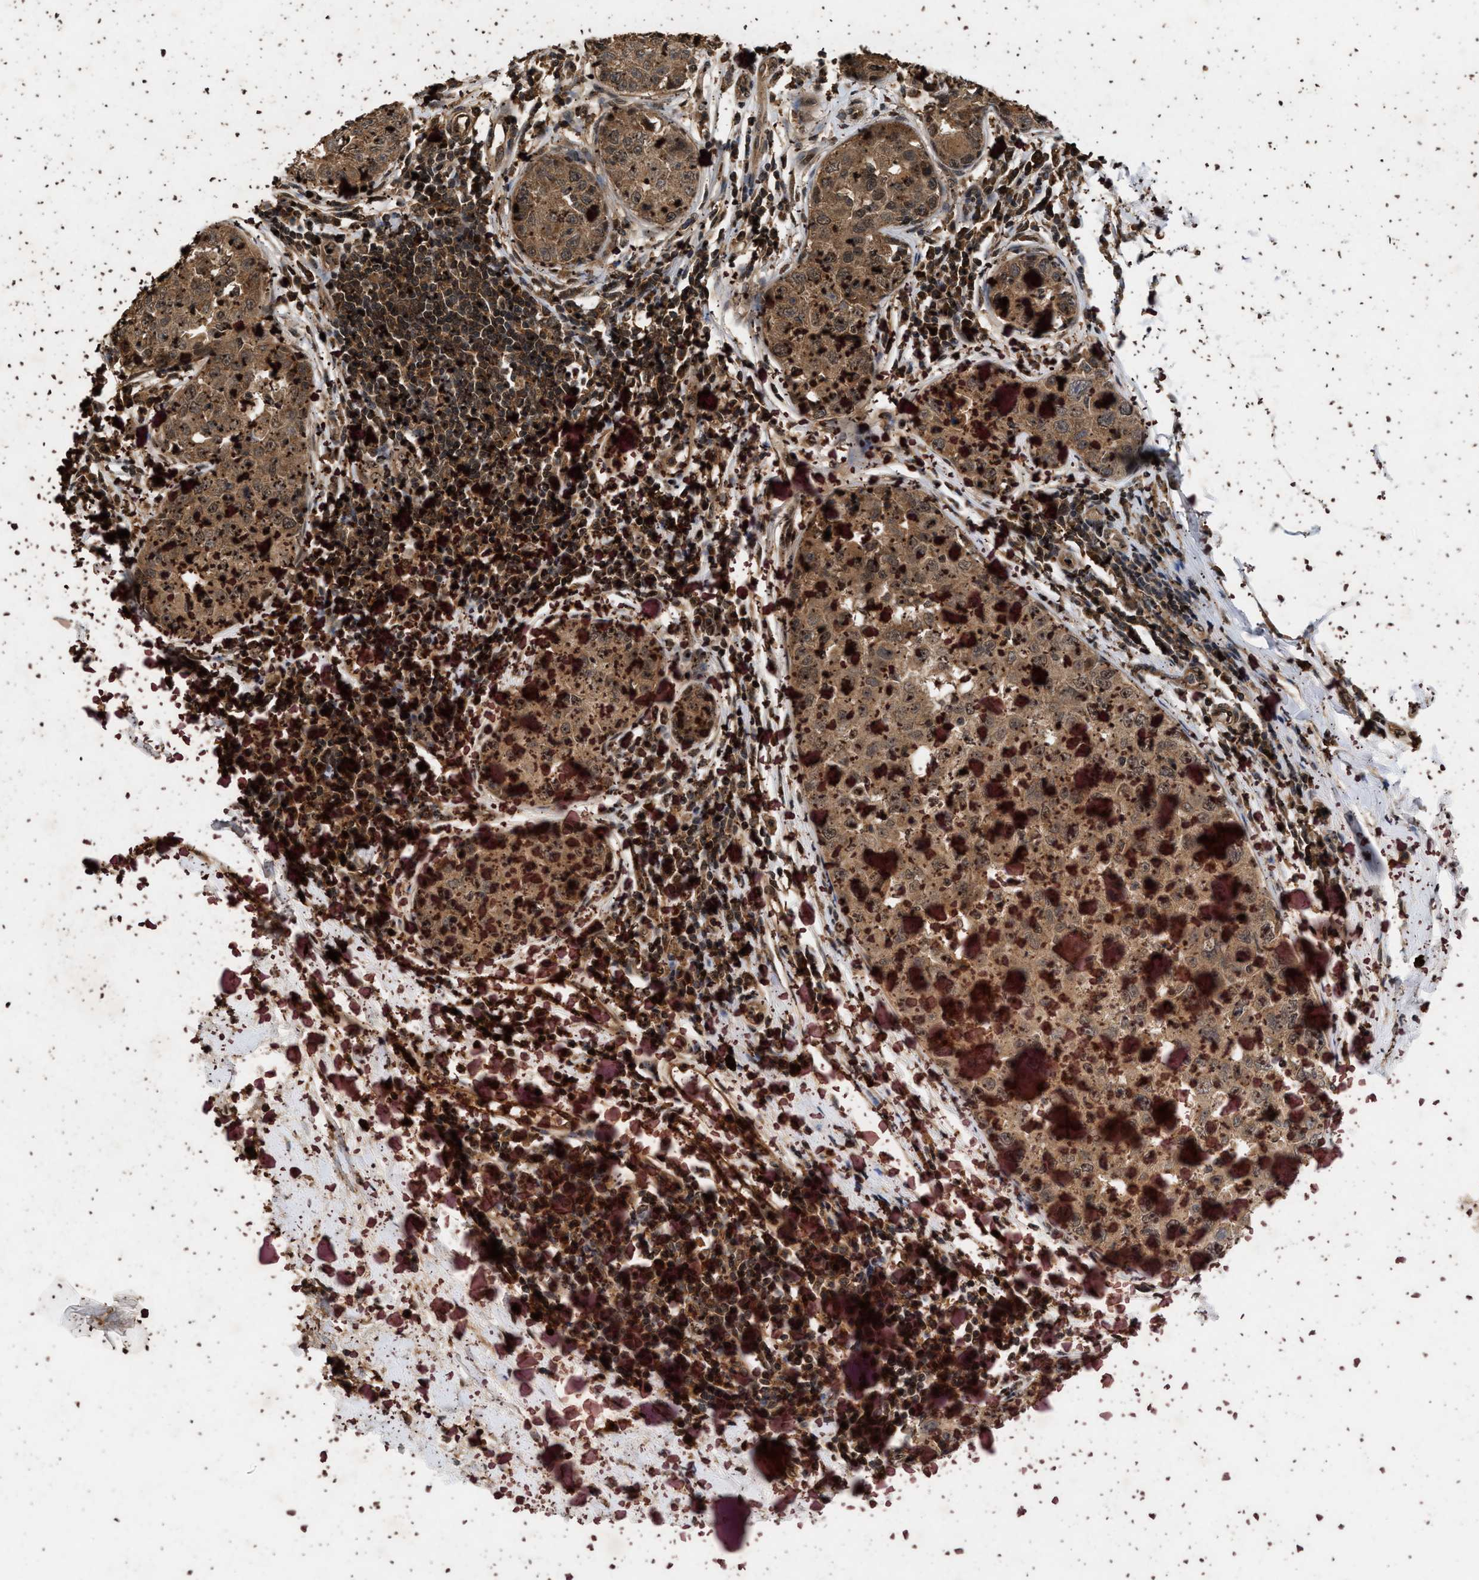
{"staining": {"intensity": "moderate", "quantity": ">75%", "location": "cytoplasmic/membranous,nuclear"}, "tissue": "breast cancer", "cell_type": "Tumor cells", "image_type": "cancer", "snomed": [{"axis": "morphology", "description": "Duct carcinoma"}, {"axis": "topography", "description": "Breast"}], "caption": "Immunohistochemical staining of human breast cancer (intraductal carcinoma) demonstrates medium levels of moderate cytoplasmic/membranous and nuclear protein staining in about >75% of tumor cells. The staining is performed using DAB (3,3'-diaminobenzidine) brown chromogen to label protein expression. The nuclei are counter-stained blue using hematoxylin.", "gene": "RUSC2", "patient": {"sex": "female", "age": 27}}